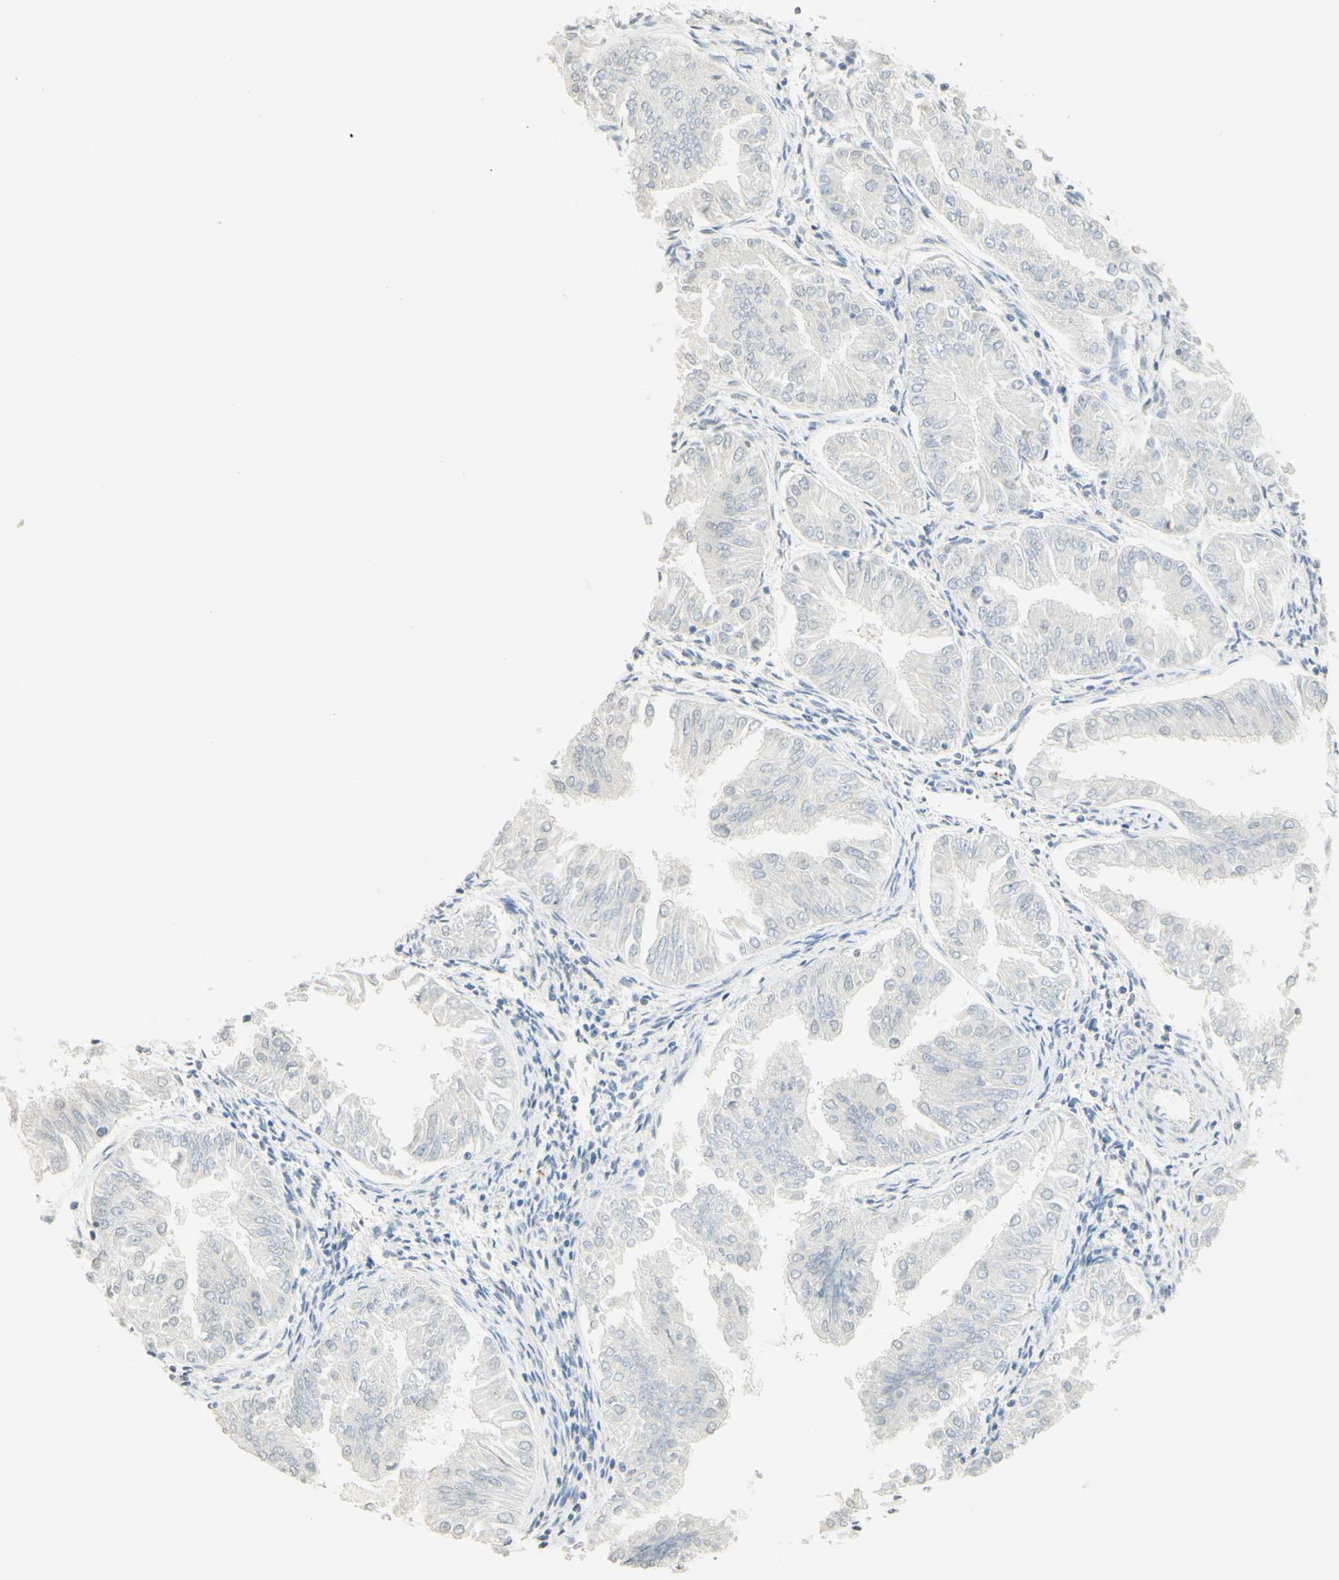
{"staining": {"intensity": "negative", "quantity": "none", "location": "none"}, "tissue": "endometrial cancer", "cell_type": "Tumor cells", "image_type": "cancer", "snomed": [{"axis": "morphology", "description": "Adenocarcinoma, NOS"}, {"axis": "topography", "description": "Endometrium"}], "caption": "Endometrial cancer was stained to show a protein in brown. There is no significant staining in tumor cells.", "gene": "MAG", "patient": {"sex": "female", "age": 53}}